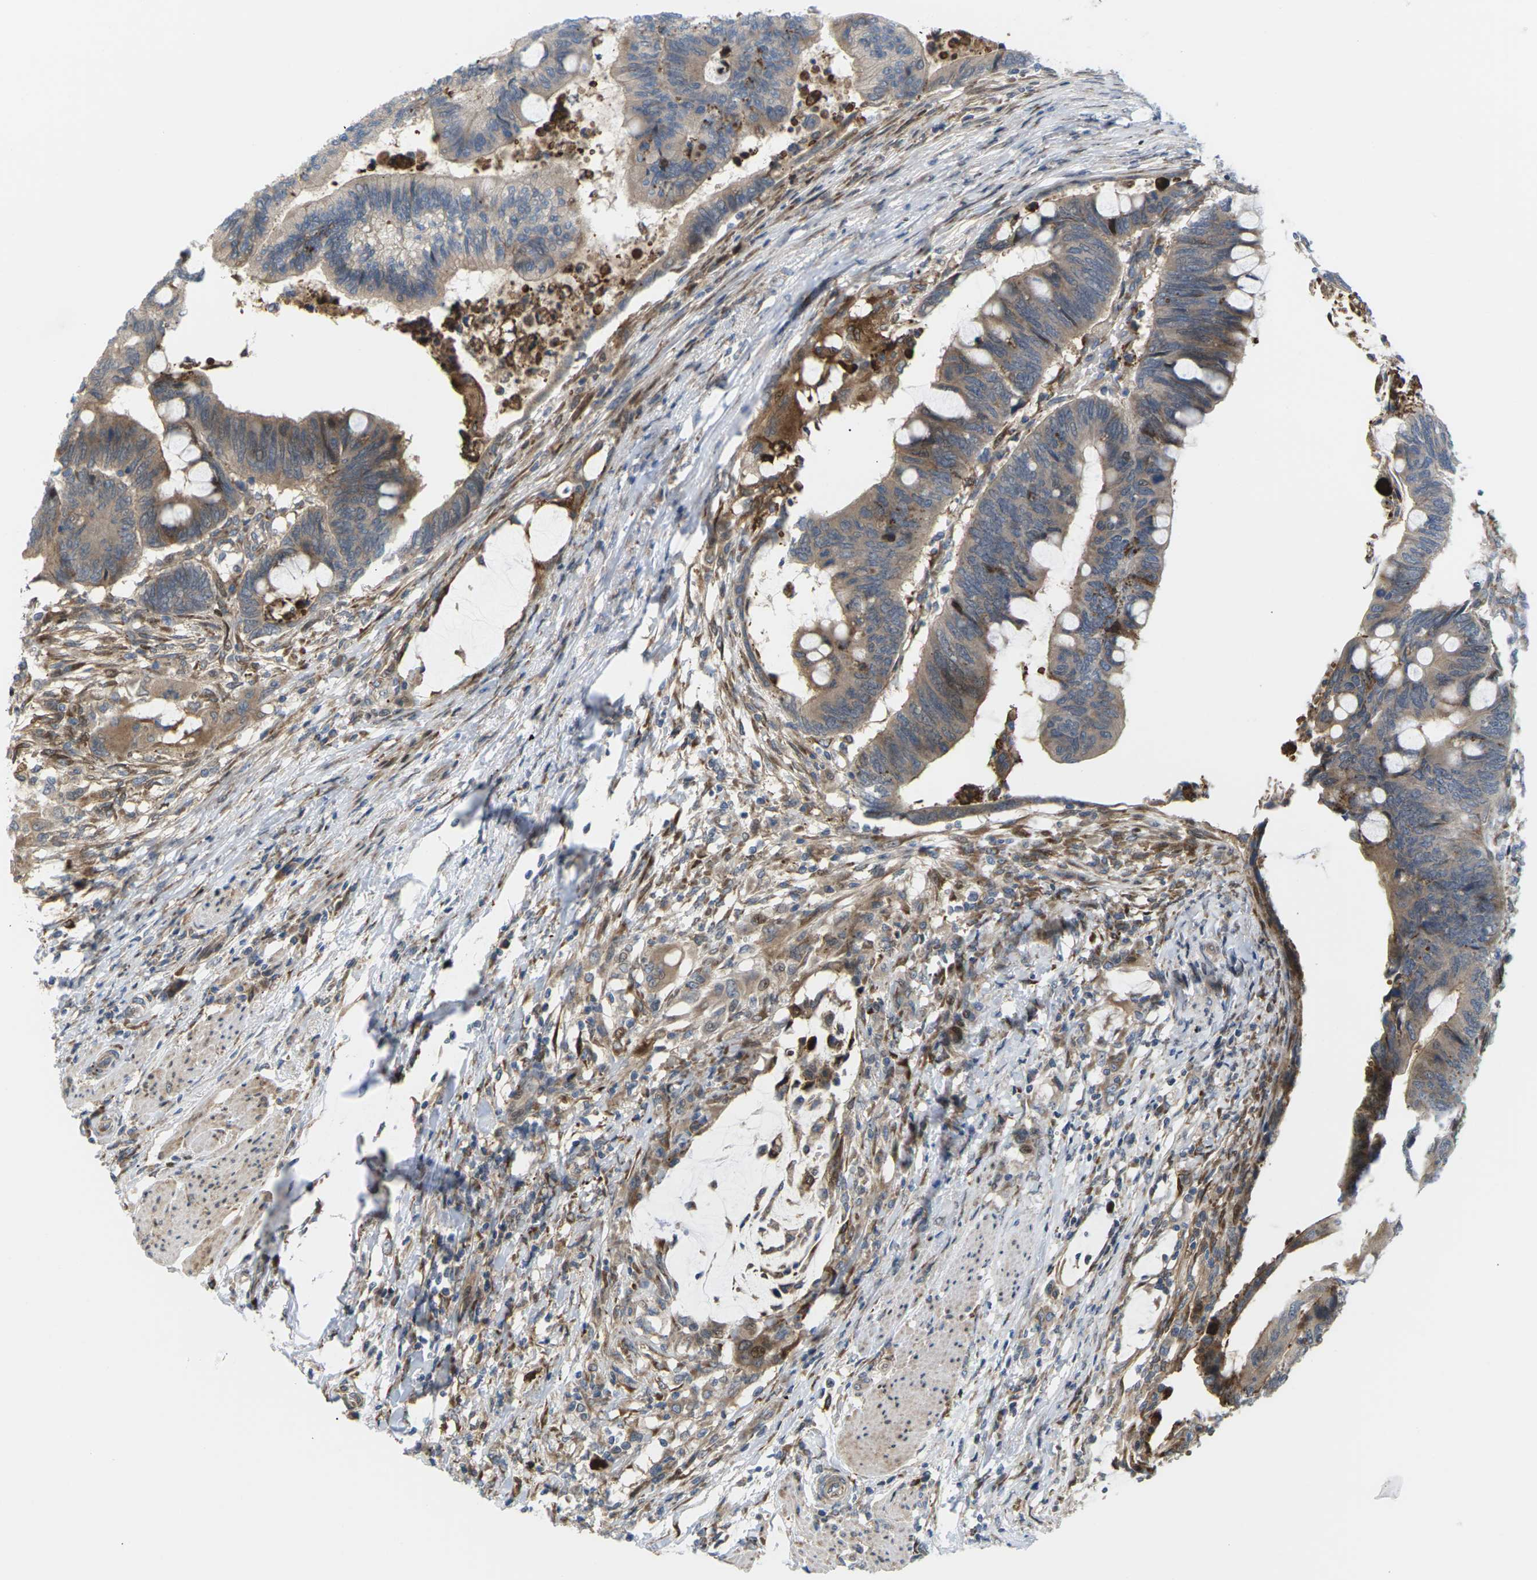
{"staining": {"intensity": "moderate", "quantity": ">75%", "location": "cytoplasmic/membranous"}, "tissue": "colorectal cancer", "cell_type": "Tumor cells", "image_type": "cancer", "snomed": [{"axis": "morphology", "description": "Normal tissue, NOS"}, {"axis": "morphology", "description": "Adenocarcinoma, NOS"}, {"axis": "topography", "description": "Rectum"}, {"axis": "topography", "description": "Peripheral nerve tissue"}], "caption": "Protein analysis of adenocarcinoma (colorectal) tissue reveals moderate cytoplasmic/membranous positivity in approximately >75% of tumor cells. (Brightfield microscopy of DAB IHC at high magnification).", "gene": "ROBO1", "patient": {"sex": "male", "age": 92}}